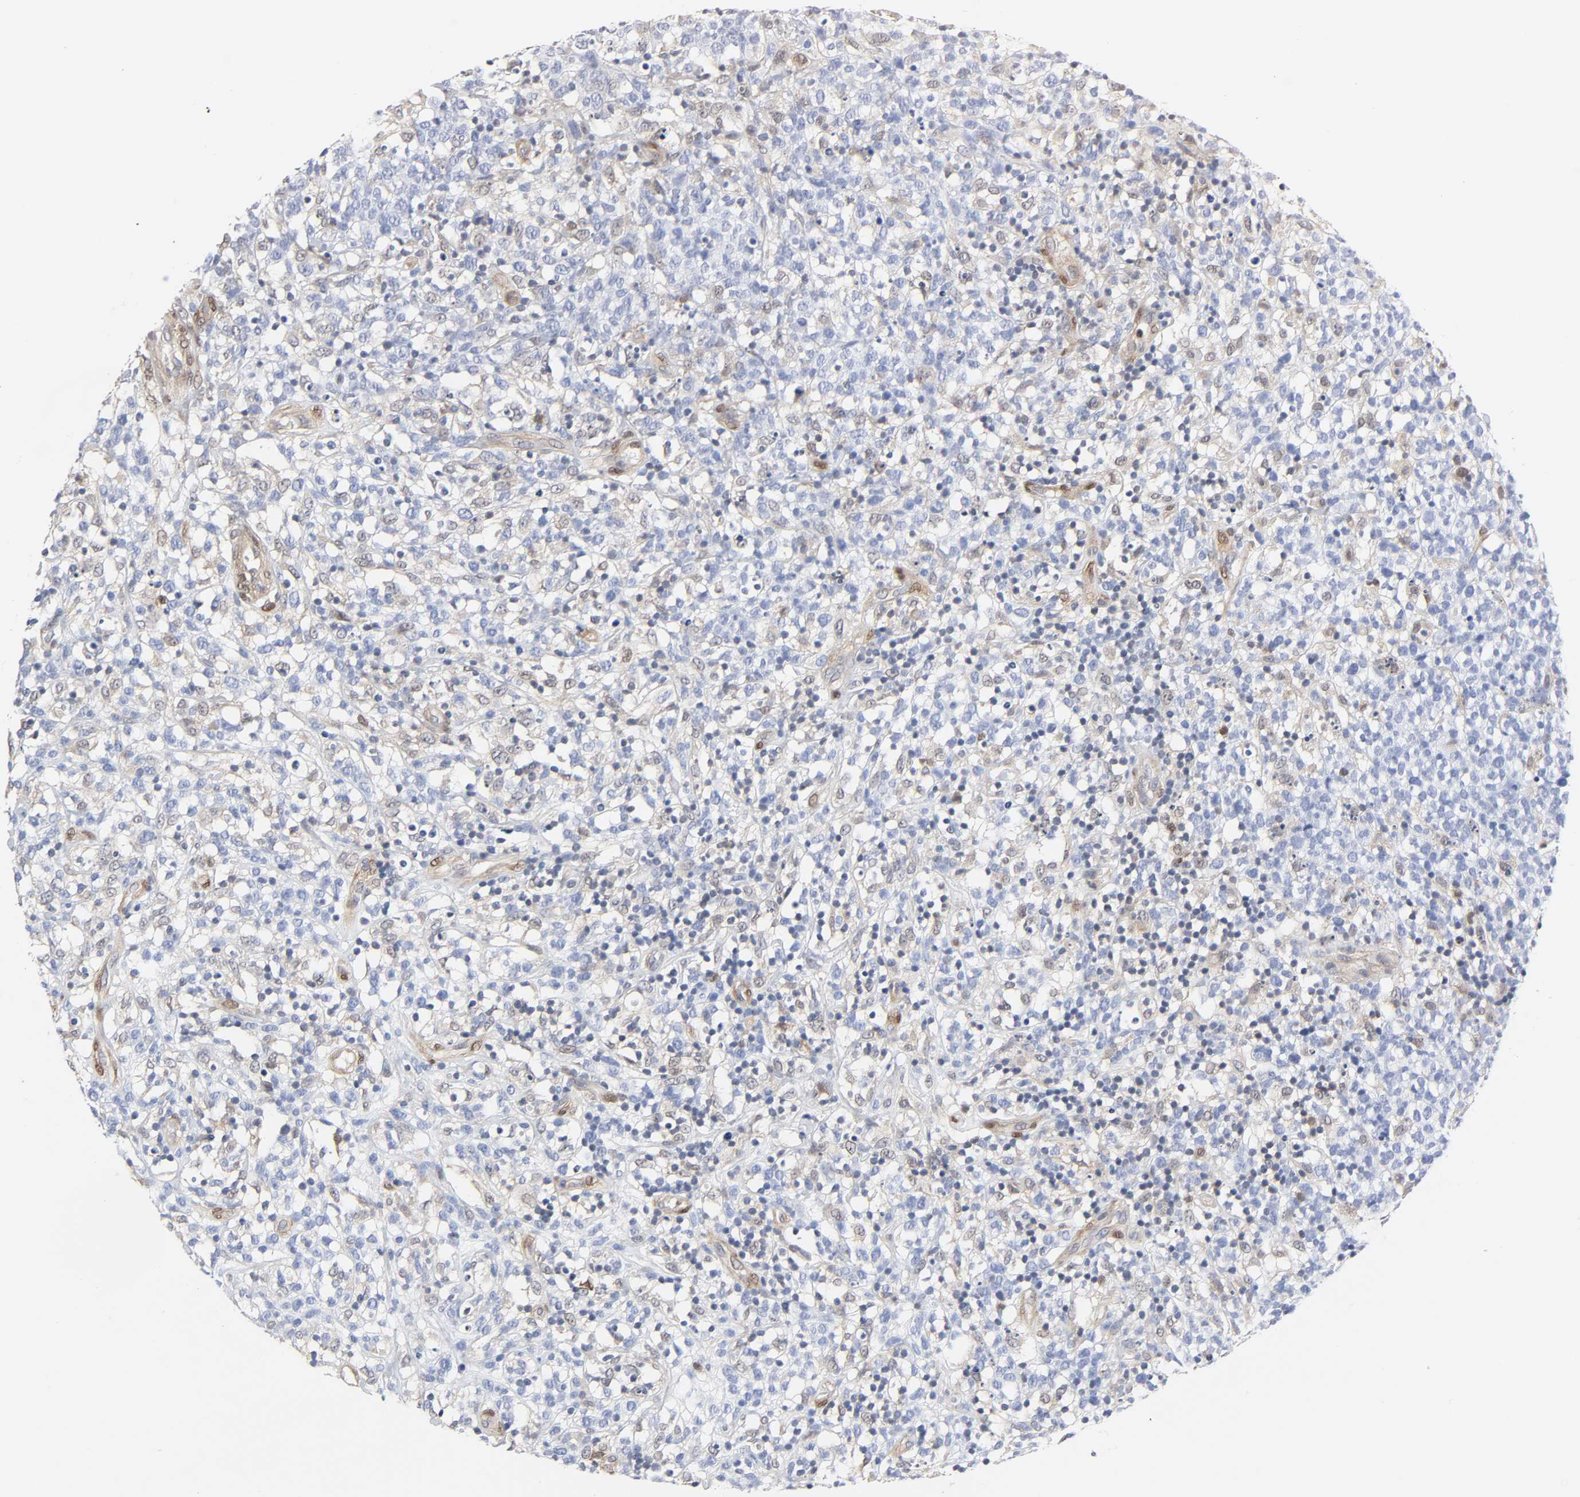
{"staining": {"intensity": "negative", "quantity": "none", "location": "none"}, "tissue": "lymphoma", "cell_type": "Tumor cells", "image_type": "cancer", "snomed": [{"axis": "morphology", "description": "Malignant lymphoma, non-Hodgkin's type, High grade"}, {"axis": "topography", "description": "Lymph node"}], "caption": "Immunohistochemical staining of human lymphoma demonstrates no significant positivity in tumor cells.", "gene": "PTEN", "patient": {"sex": "female", "age": 73}}